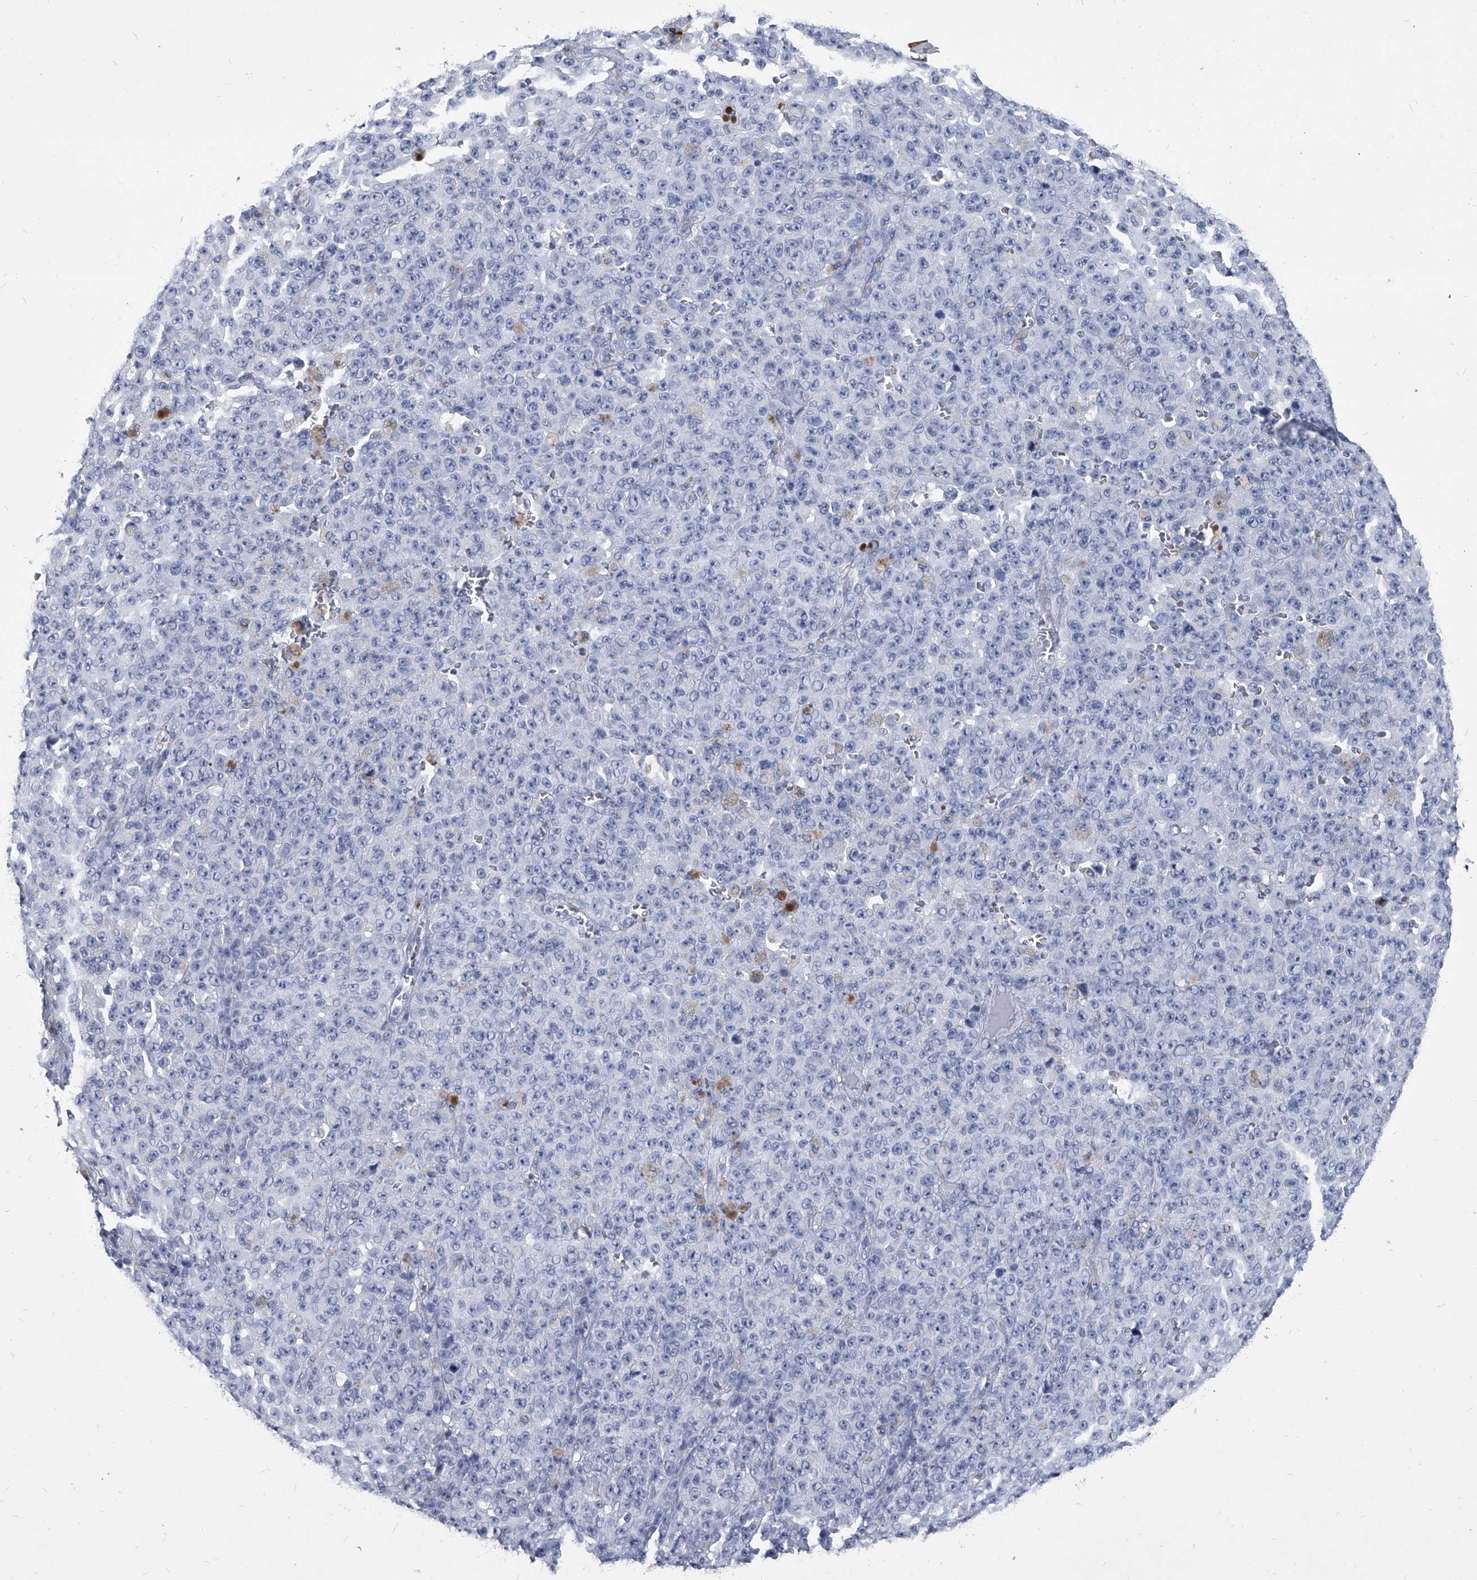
{"staining": {"intensity": "negative", "quantity": "none", "location": "none"}, "tissue": "melanoma", "cell_type": "Tumor cells", "image_type": "cancer", "snomed": [{"axis": "morphology", "description": "Malignant melanoma, NOS"}, {"axis": "topography", "description": "Skin"}], "caption": "Immunohistochemistry (IHC) histopathology image of malignant melanoma stained for a protein (brown), which exhibits no expression in tumor cells.", "gene": "BCAS1", "patient": {"sex": "female", "age": 82}}